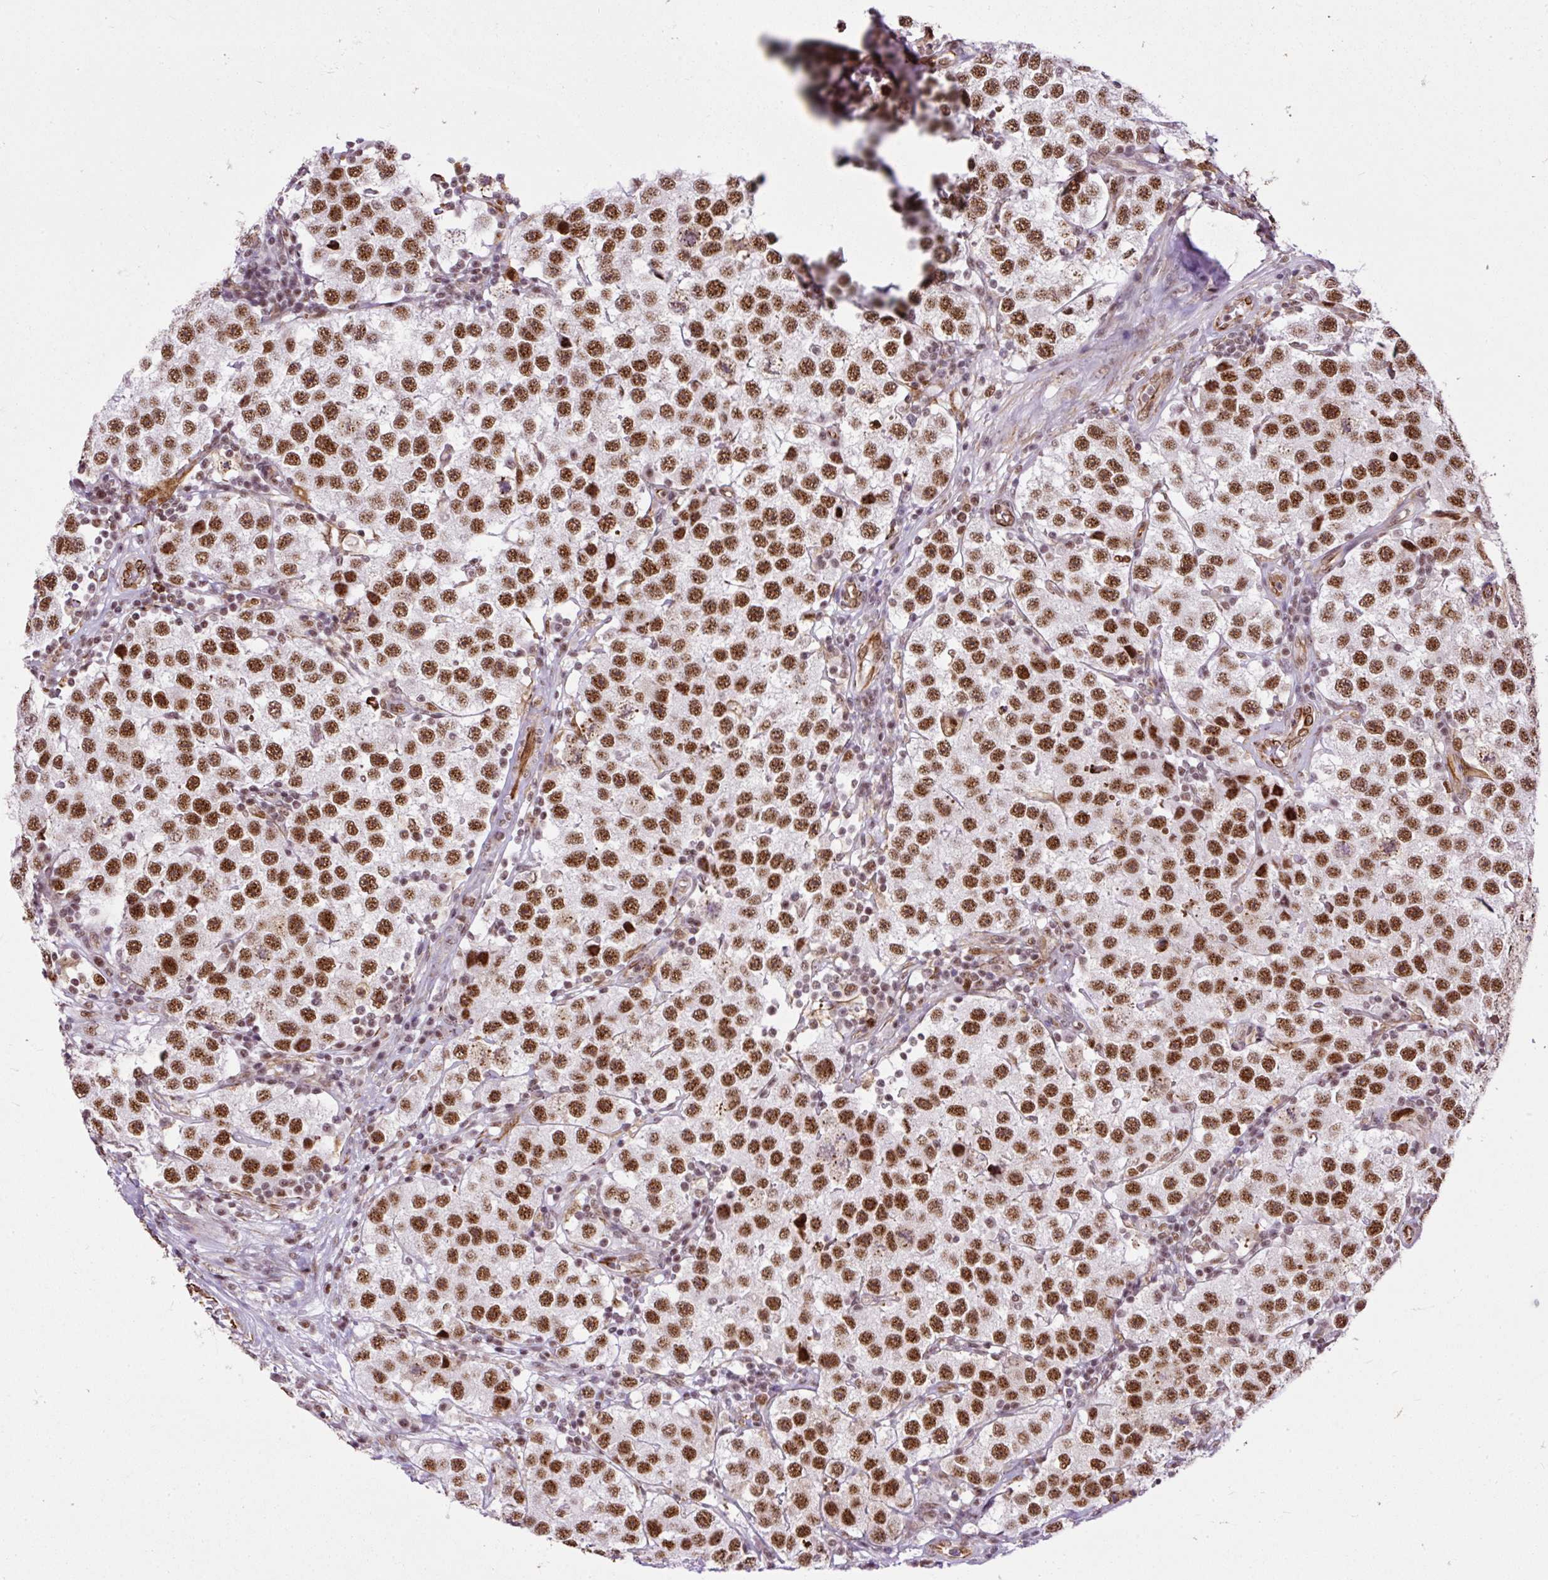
{"staining": {"intensity": "strong", "quantity": ">75%", "location": "nuclear"}, "tissue": "testis cancer", "cell_type": "Tumor cells", "image_type": "cancer", "snomed": [{"axis": "morphology", "description": "Seminoma, NOS"}, {"axis": "topography", "description": "Testis"}], "caption": "Tumor cells demonstrate strong nuclear staining in about >75% of cells in testis cancer.", "gene": "LUC7L2", "patient": {"sex": "male", "age": 34}}